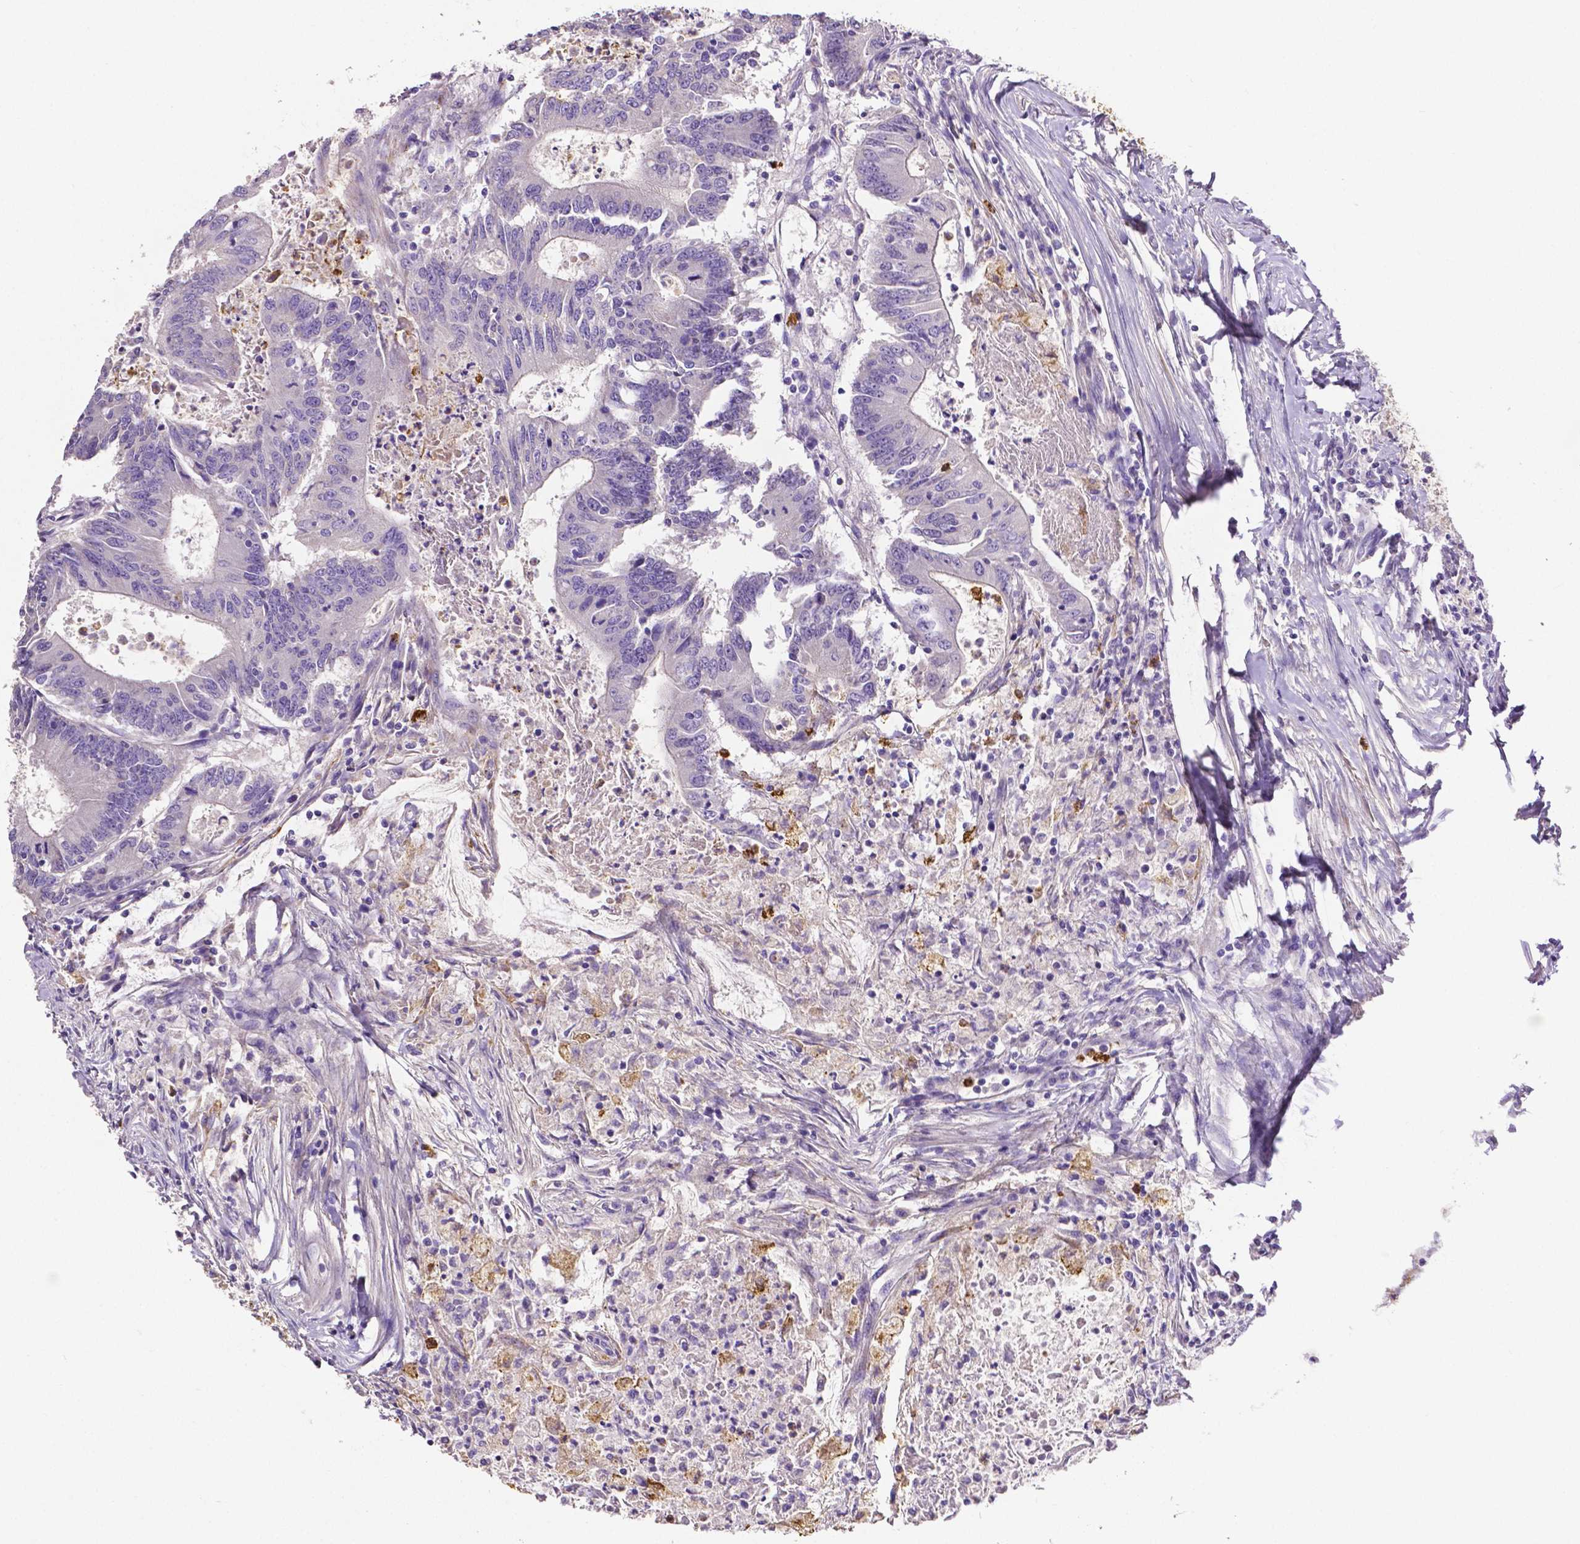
{"staining": {"intensity": "negative", "quantity": "none", "location": "none"}, "tissue": "colorectal cancer", "cell_type": "Tumor cells", "image_type": "cancer", "snomed": [{"axis": "morphology", "description": "Adenocarcinoma, NOS"}, {"axis": "topography", "description": "Colon"}], "caption": "Tumor cells are negative for protein expression in human colorectal cancer (adenocarcinoma).", "gene": "MMP9", "patient": {"sex": "female", "age": 70}}